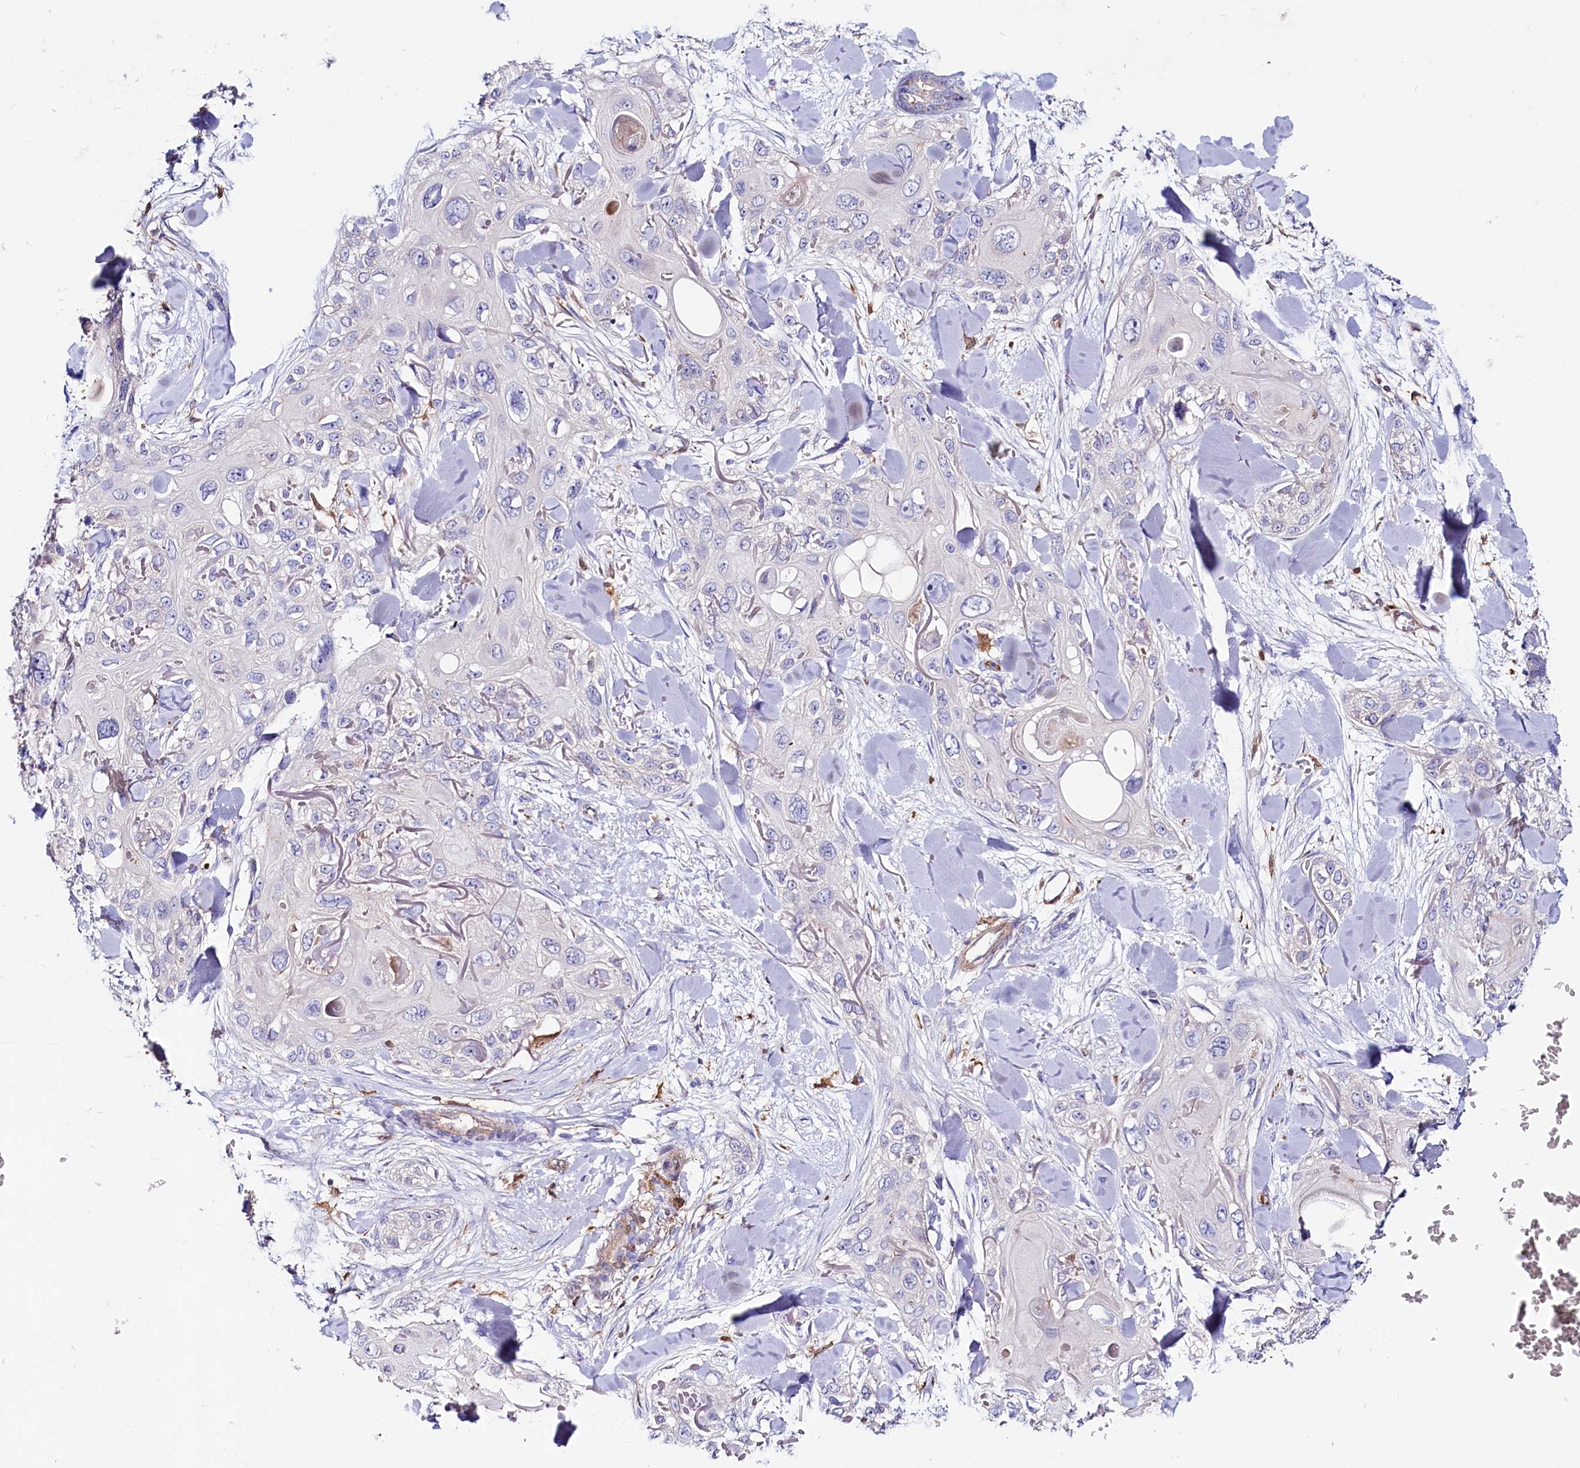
{"staining": {"intensity": "negative", "quantity": "none", "location": "none"}, "tissue": "skin cancer", "cell_type": "Tumor cells", "image_type": "cancer", "snomed": [{"axis": "morphology", "description": "Normal tissue, NOS"}, {"axis": "morphology", "description": "Squamous cell carcinoma, NOS"}, {"axis": "topography", "description": "Skin"}], "caption": "Photomicrograph shows no significant protein expression in tumor cells of skin cancer (squamous cell carcinoma).", "gene": "IL17RD", "patient": {"sex": "male", "age": 72}}